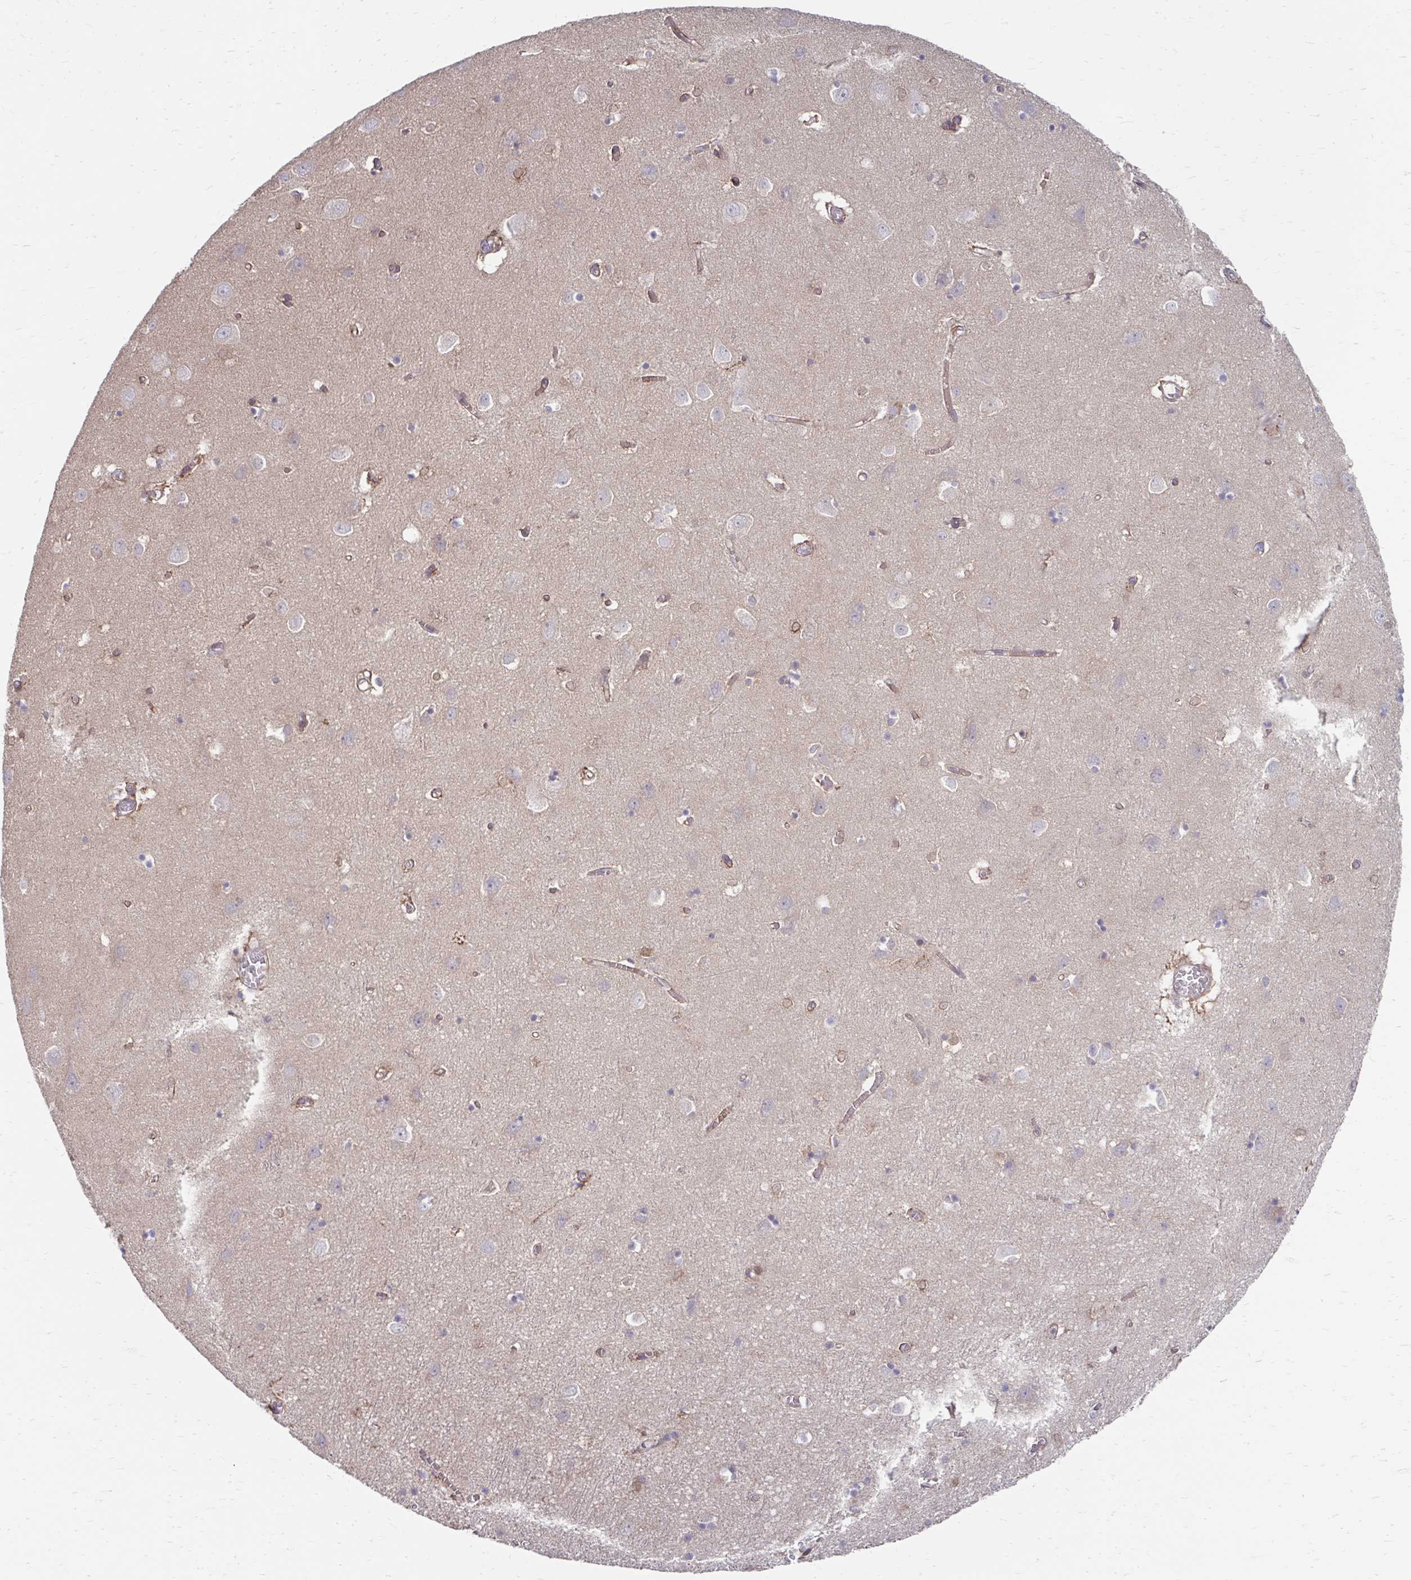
{"staining": {"intensity": "moderate", "quantity": ">75%", "location": "cytoplasmic/membranous"}, "tissue": "cerebral cortex", "cell_type": "Endothelial cells", "image_type": "normal", "snomed": [{"axis": "morphology", "description": "Normal tissue, NOS"}, {"axis": "topography", "description": "Cerebral cortex"}], "caption": "Protein staining shows moderate cytoplasmic/membranous staining in about >75% of endothelial cells in benign cerebral cortex.", "gene": "ITPR2", "patient": {"sex": "male", "age": 70}}